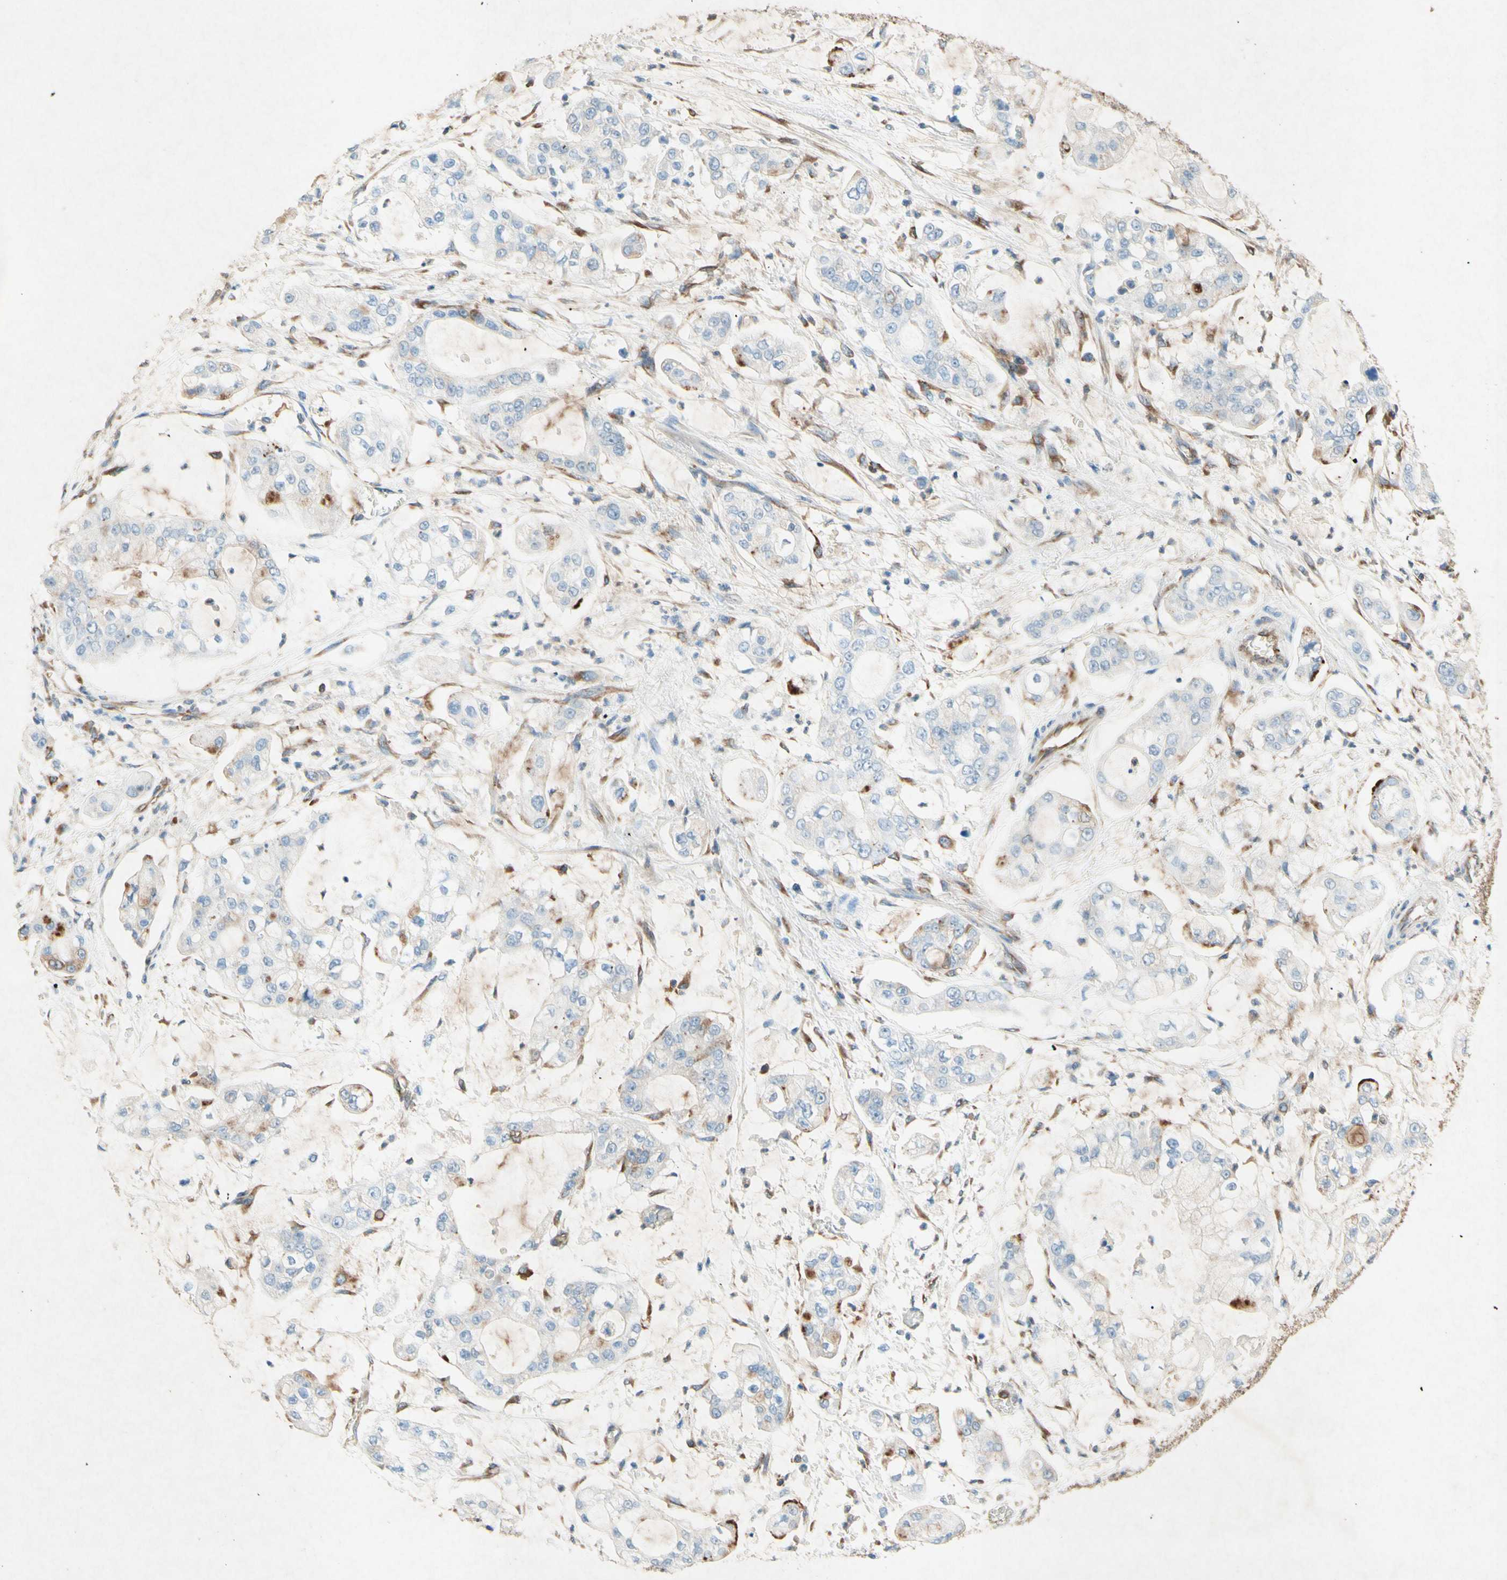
{"staining": {"intensity": "weak", "quantity": ">75%", "location": "cytoplasmic/membranous"}, "tissue": "stomach cancer", "cell_type": "Tumor cells", "image_type": "cancer", "snomed": [{"axis": "morphology", "description": "Adenocarcinoma, NOS"}, {"axis": "topography", "description": "Stomach"}], "caption": "High-power microscopy captured an IHC image of stomach cancer, revealing weak cytoplasmic/membranous staining in about >75% of tumor cells.", "gene": "PABPC1", "patient": {"sex": "male", "age": 76}}